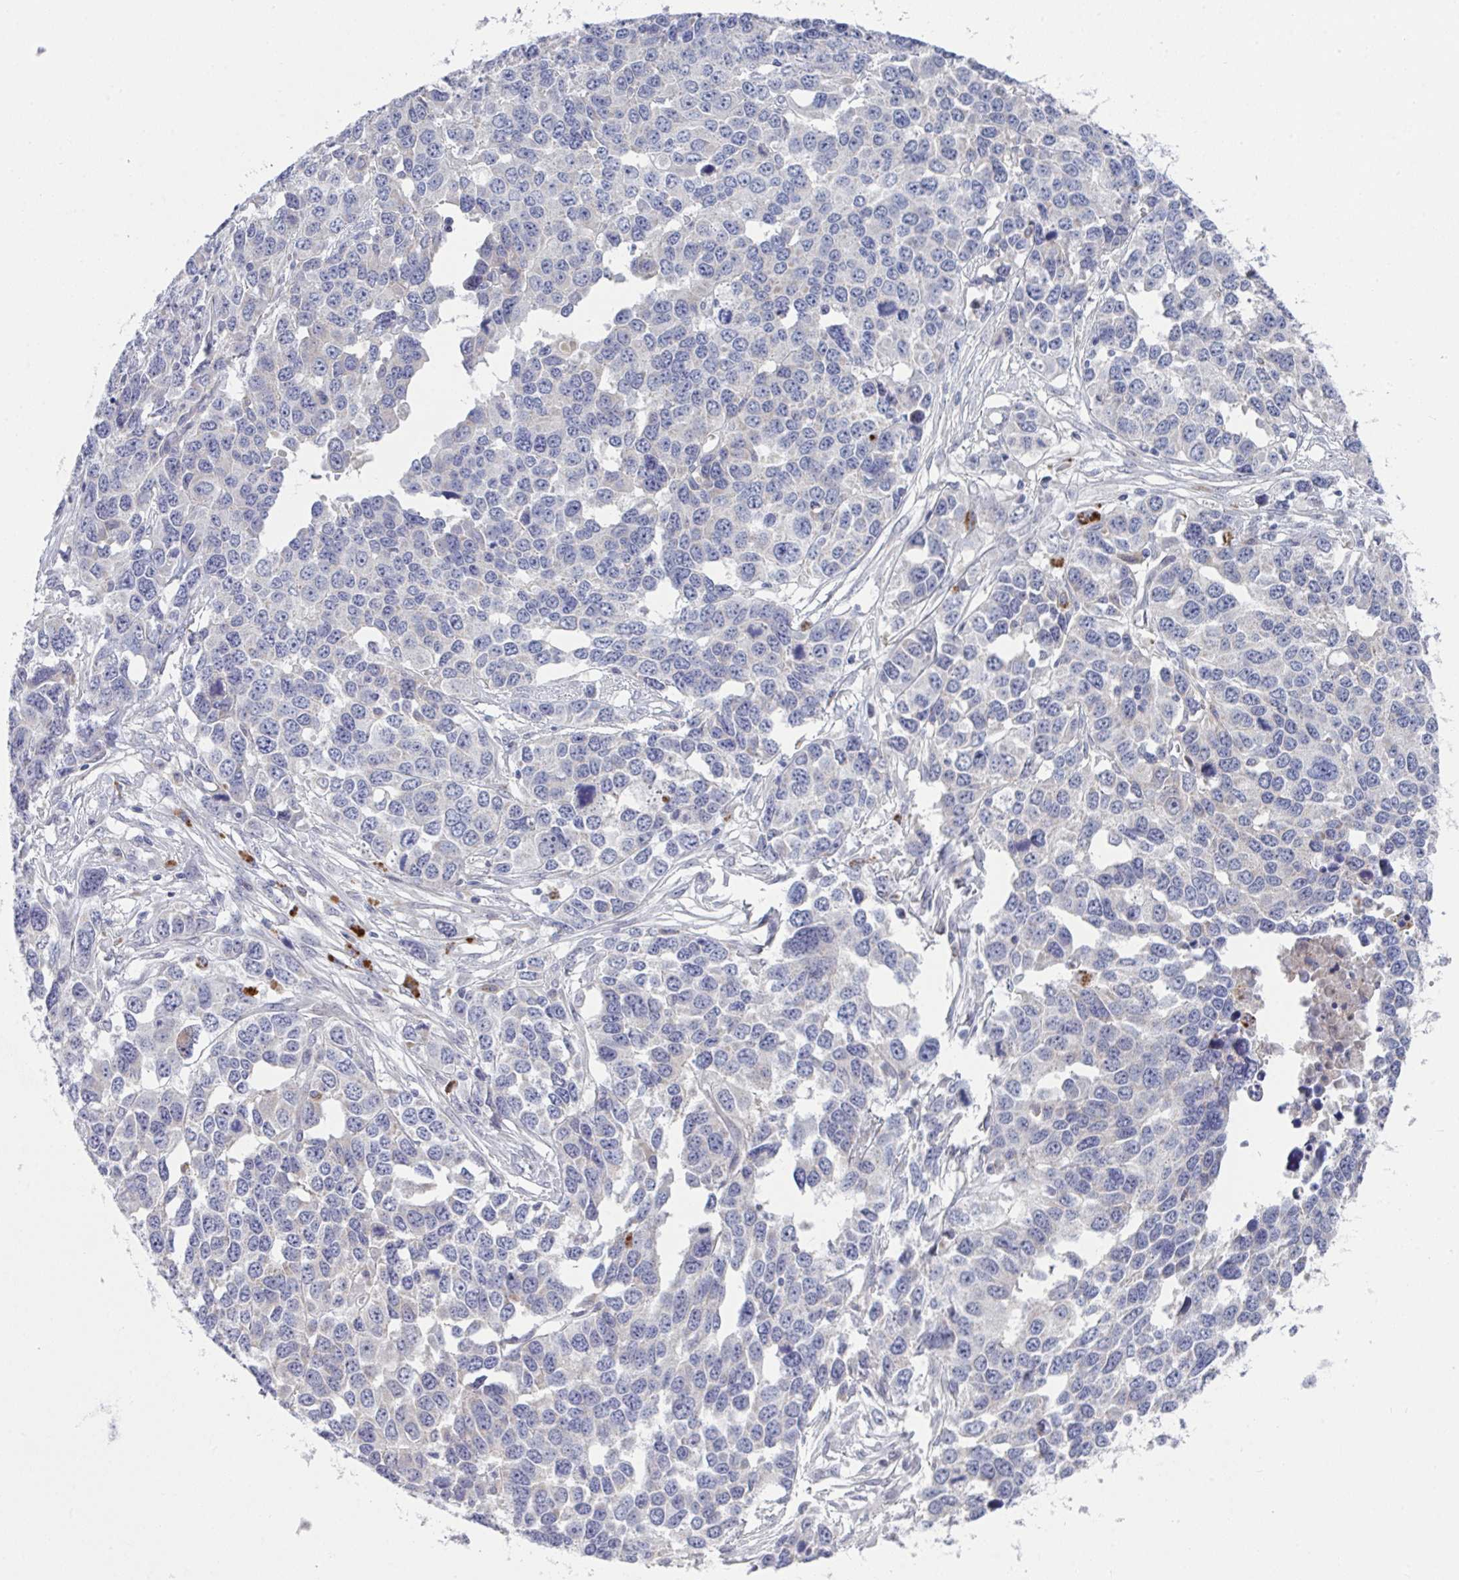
{"staining": {"intensity": "negative", "quantity": "none", "location": "none"}, "tissue": "ovarian cancer", "cell_type": "Tumor cells", "image_type": "cancer", "snomed": [{"axis": "morphology", "description": "Cystadenocarcinoma, serous, NOS"}, {"axis": "topography", "description": "Ovary"}], "caption": "This is an IHC histopathology image of human ovarian serous cystadenocarcinoma. There is no staining in tumor cells.", "gene": "VWDE", "patient": {"sex": "female", "age": 76}}